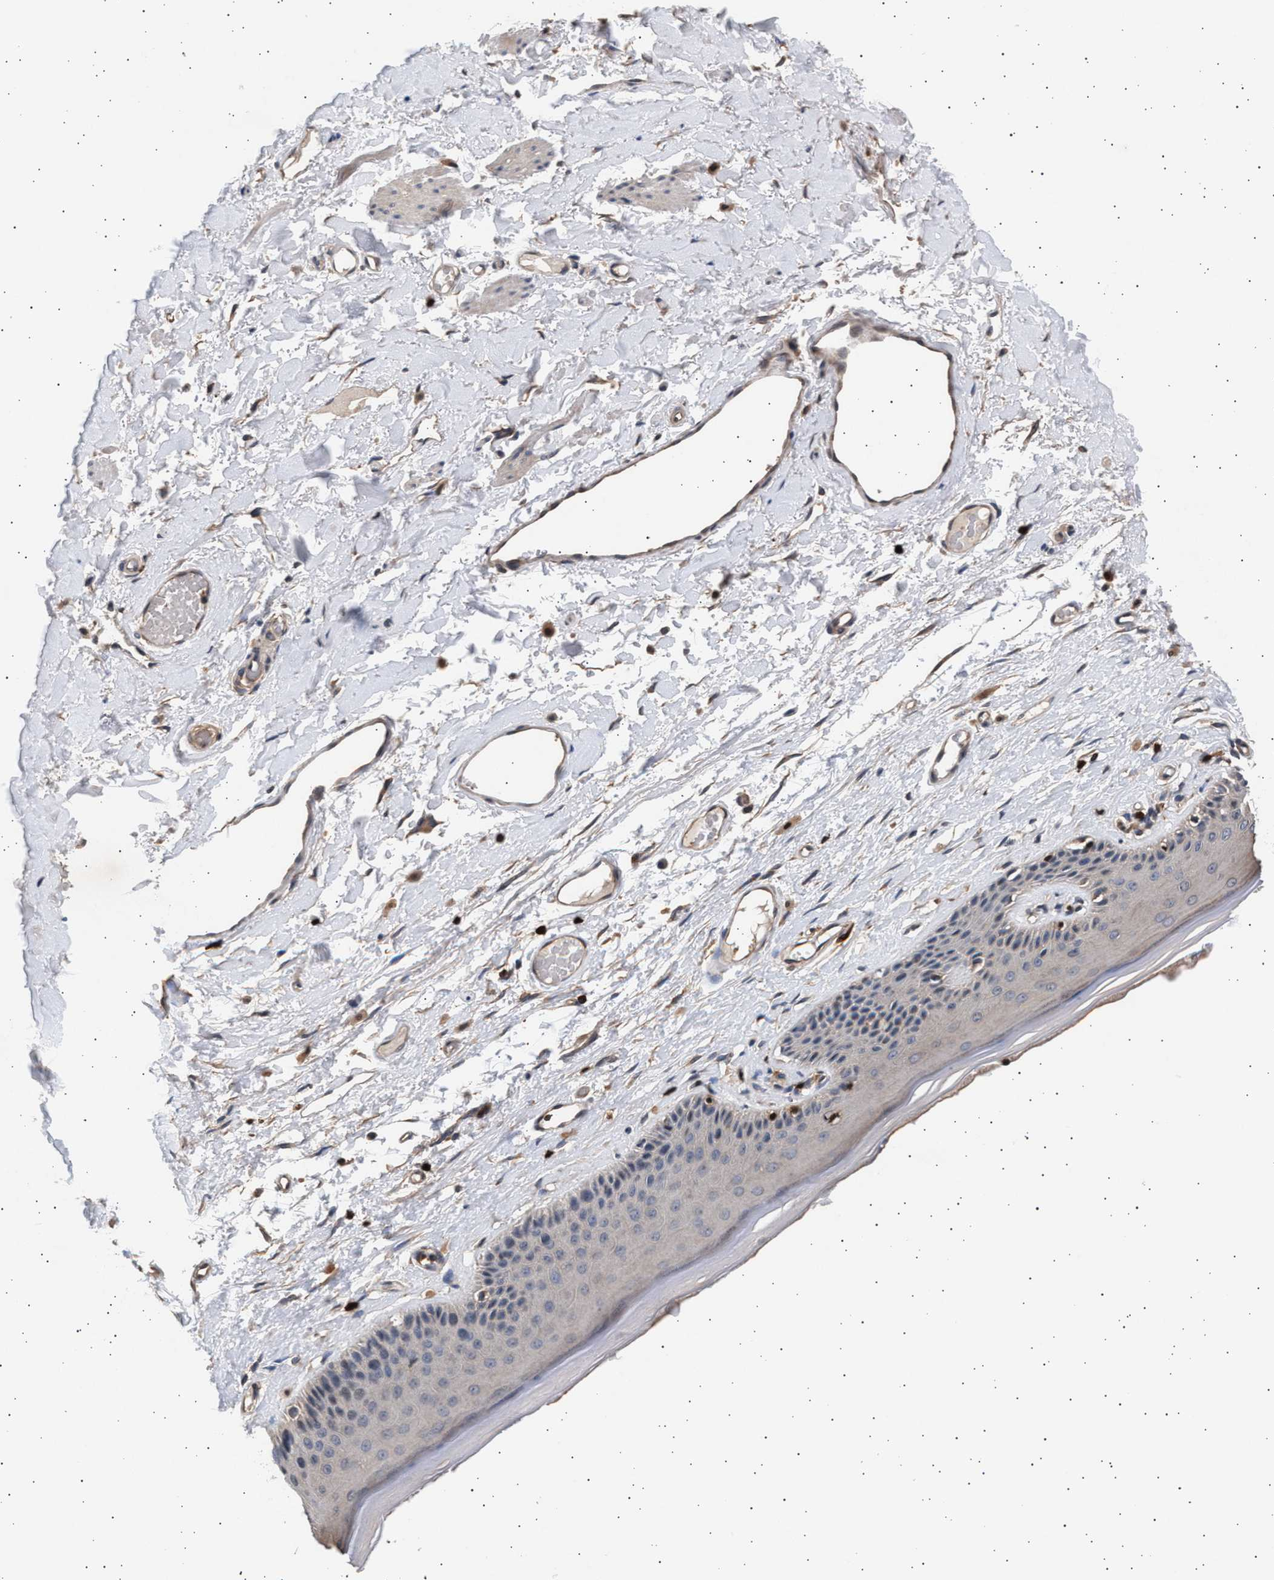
{"staining": {"intensity": "weak", "quantity": "25%-75%", "location": "cytoplasmic/membranous"}, "tissue": "skin", "cell_type": "Epidermal cells", "image_type": "normal", "snomed": [{"axis": "morphology", "description": "Normal tissue, NOS"}, {"axis": "topography", "description": "Vulva"}], "caption": "Weak cytoplasmic/membranous protein staining is present in about 25%-75% of epidermal cells in skin. (Stains: DAB (3,3'-diaminobenzidine) in brown, nuclei in blue, Microscopy: brightfield microscopy at high magnification).", "gene": "GRAP2", "patient": {"sex": "female", "age": 73}}